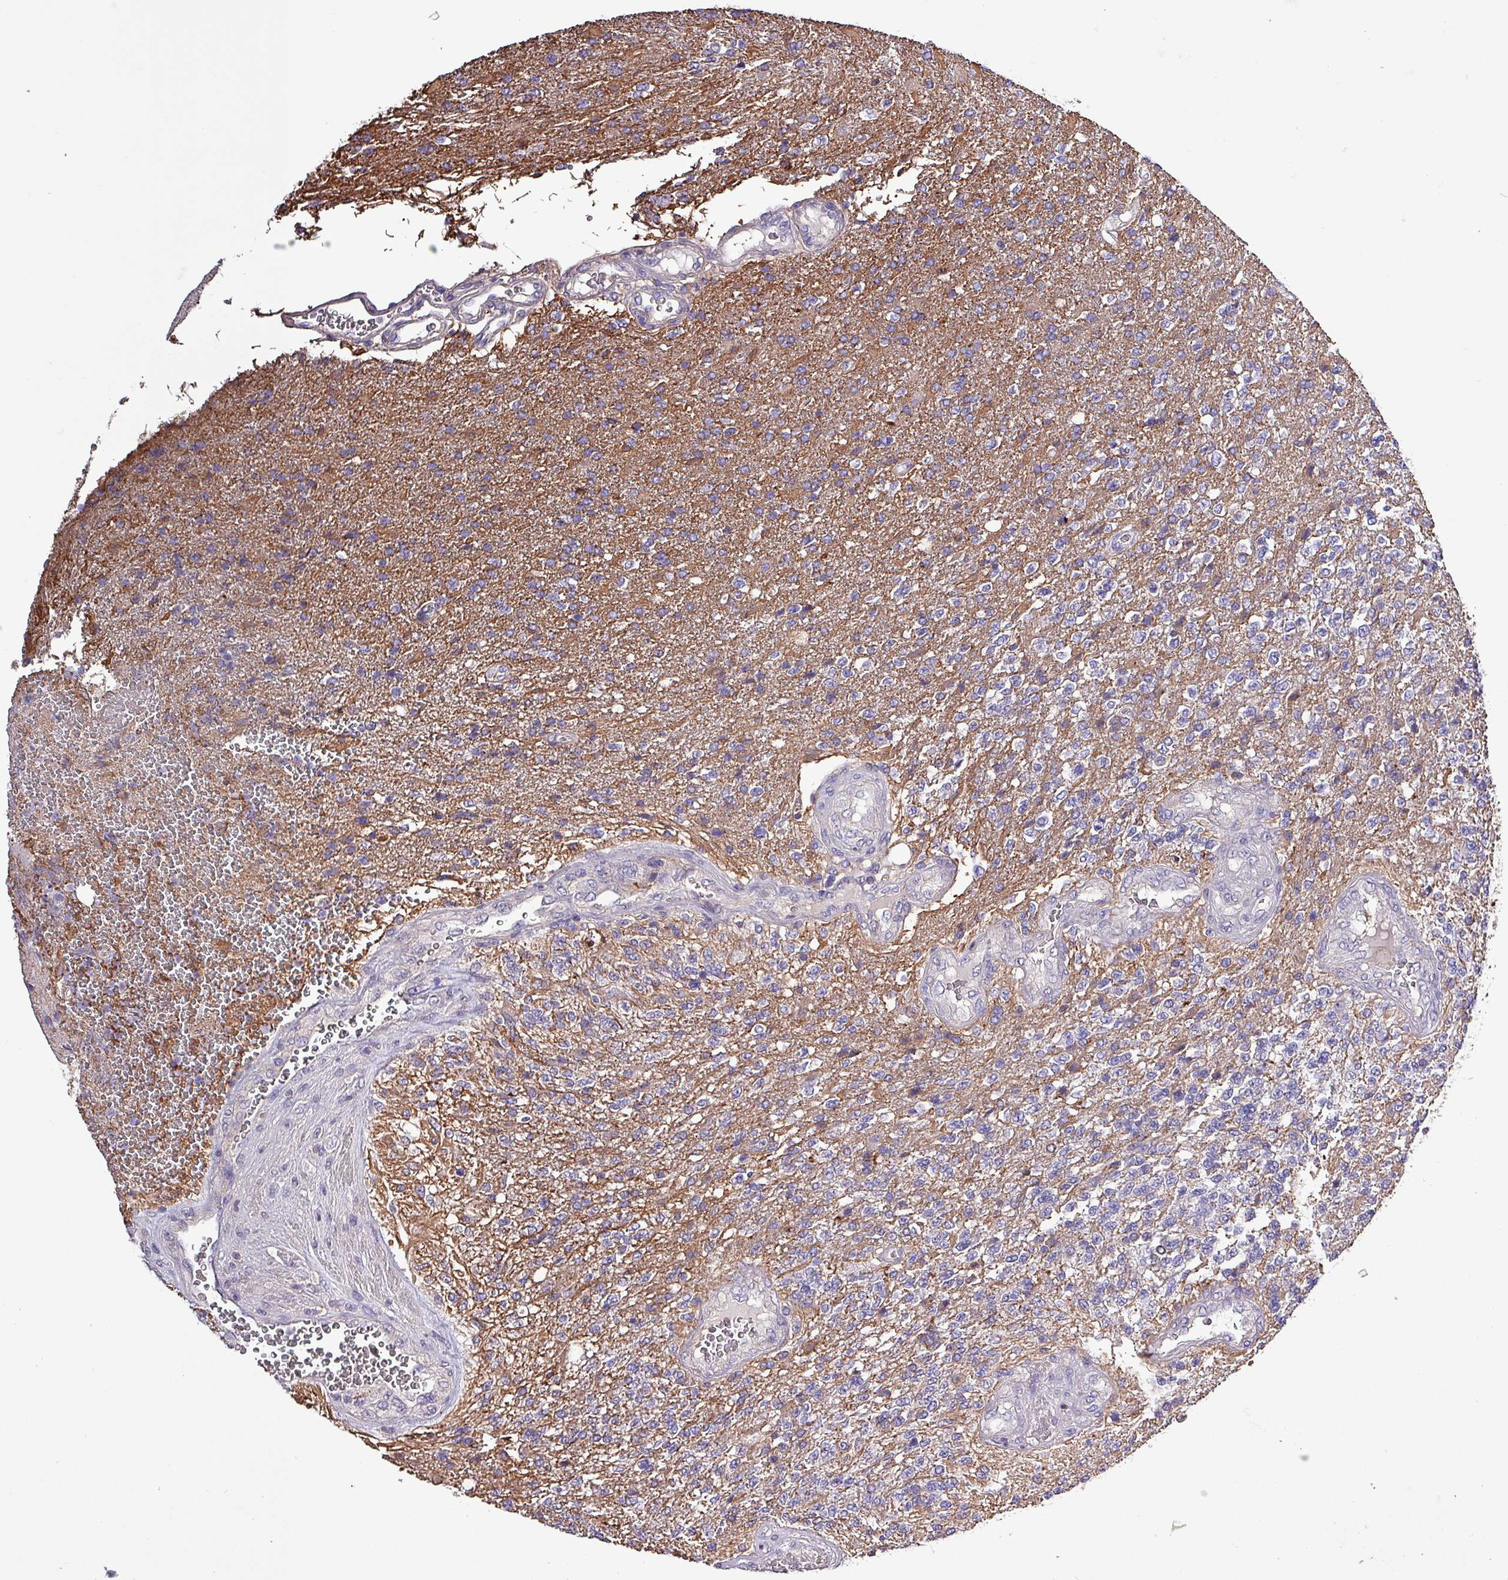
{"staining": {"intensity": "negative", "quantity": "none", "location": "none"}, "tissue": "glioma", "cell_type": "Tumor cells", "image_type": "cancer", "snomed": [{"axis": "morphology", "description": "Glioma, malignant, High grade"}, {"axis": "topography", "description": "Brain"}], "caption": "There is no significant positivity in tumor cells of glioma.", "gene": "HTRA4", "patient": {"sex": "male", "age": 56}}